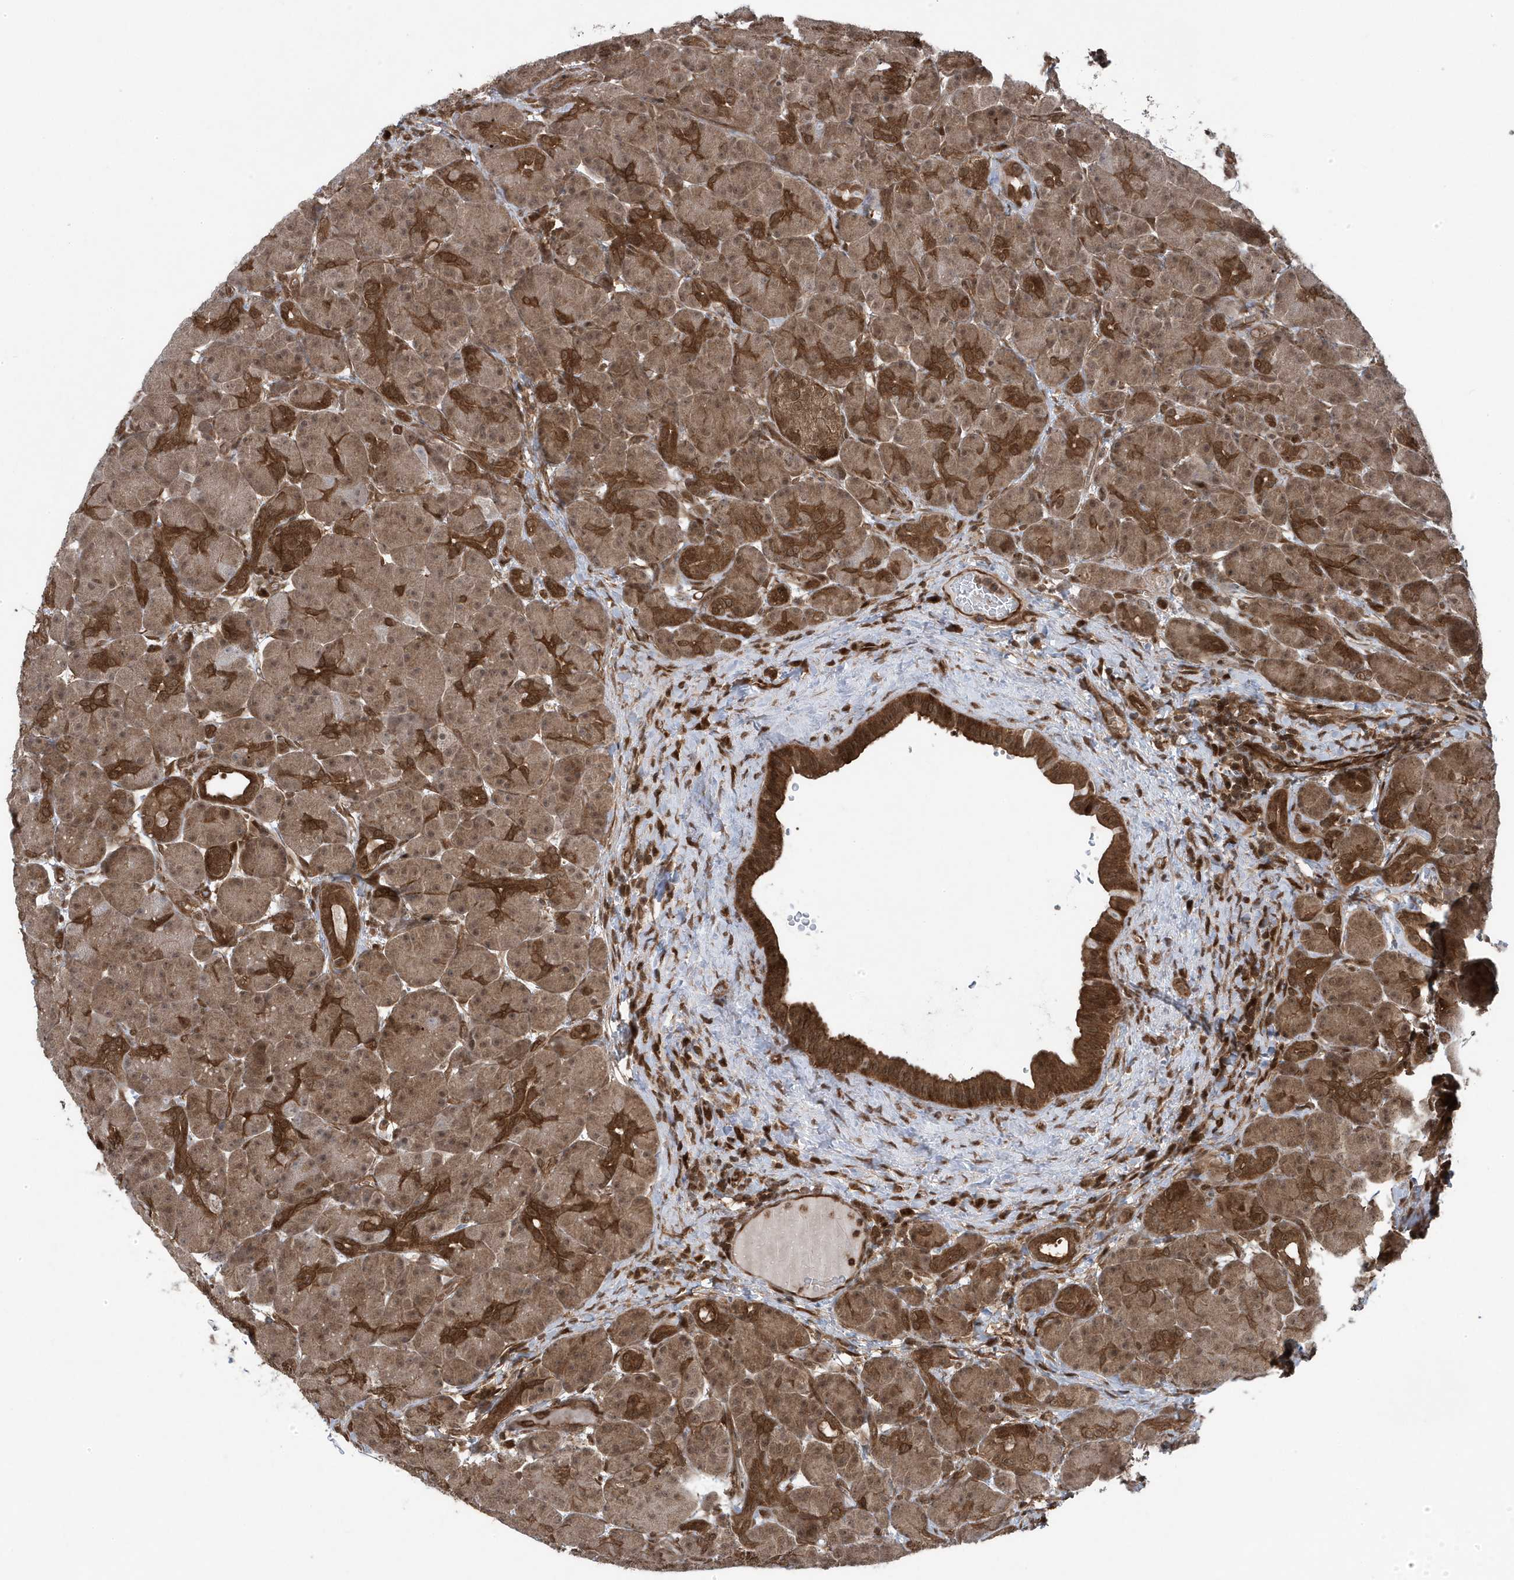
{"staining": {"intensity": "strong", "quantity": "25%-75%", "location": "cytoplasmic/membranous"}, "tissue": "pancreas", "cell_type": "Exocrine glandular cells", "image_type": "normal", "snomed": [{"axis": "morphology", "description": "Normal tissue, NOS"}, {"axis": "topography", "description": "Pancreas"}], "caption": "The image reveals immunohistochemical staining of benign pancreas. There is strong cytoplasmic/membranous staining is seen in approximately 25%-75% of exocrine glandular cells.", "gene": "MAPK1IP1L", "patient": {"sex": "male", "age": 63}}